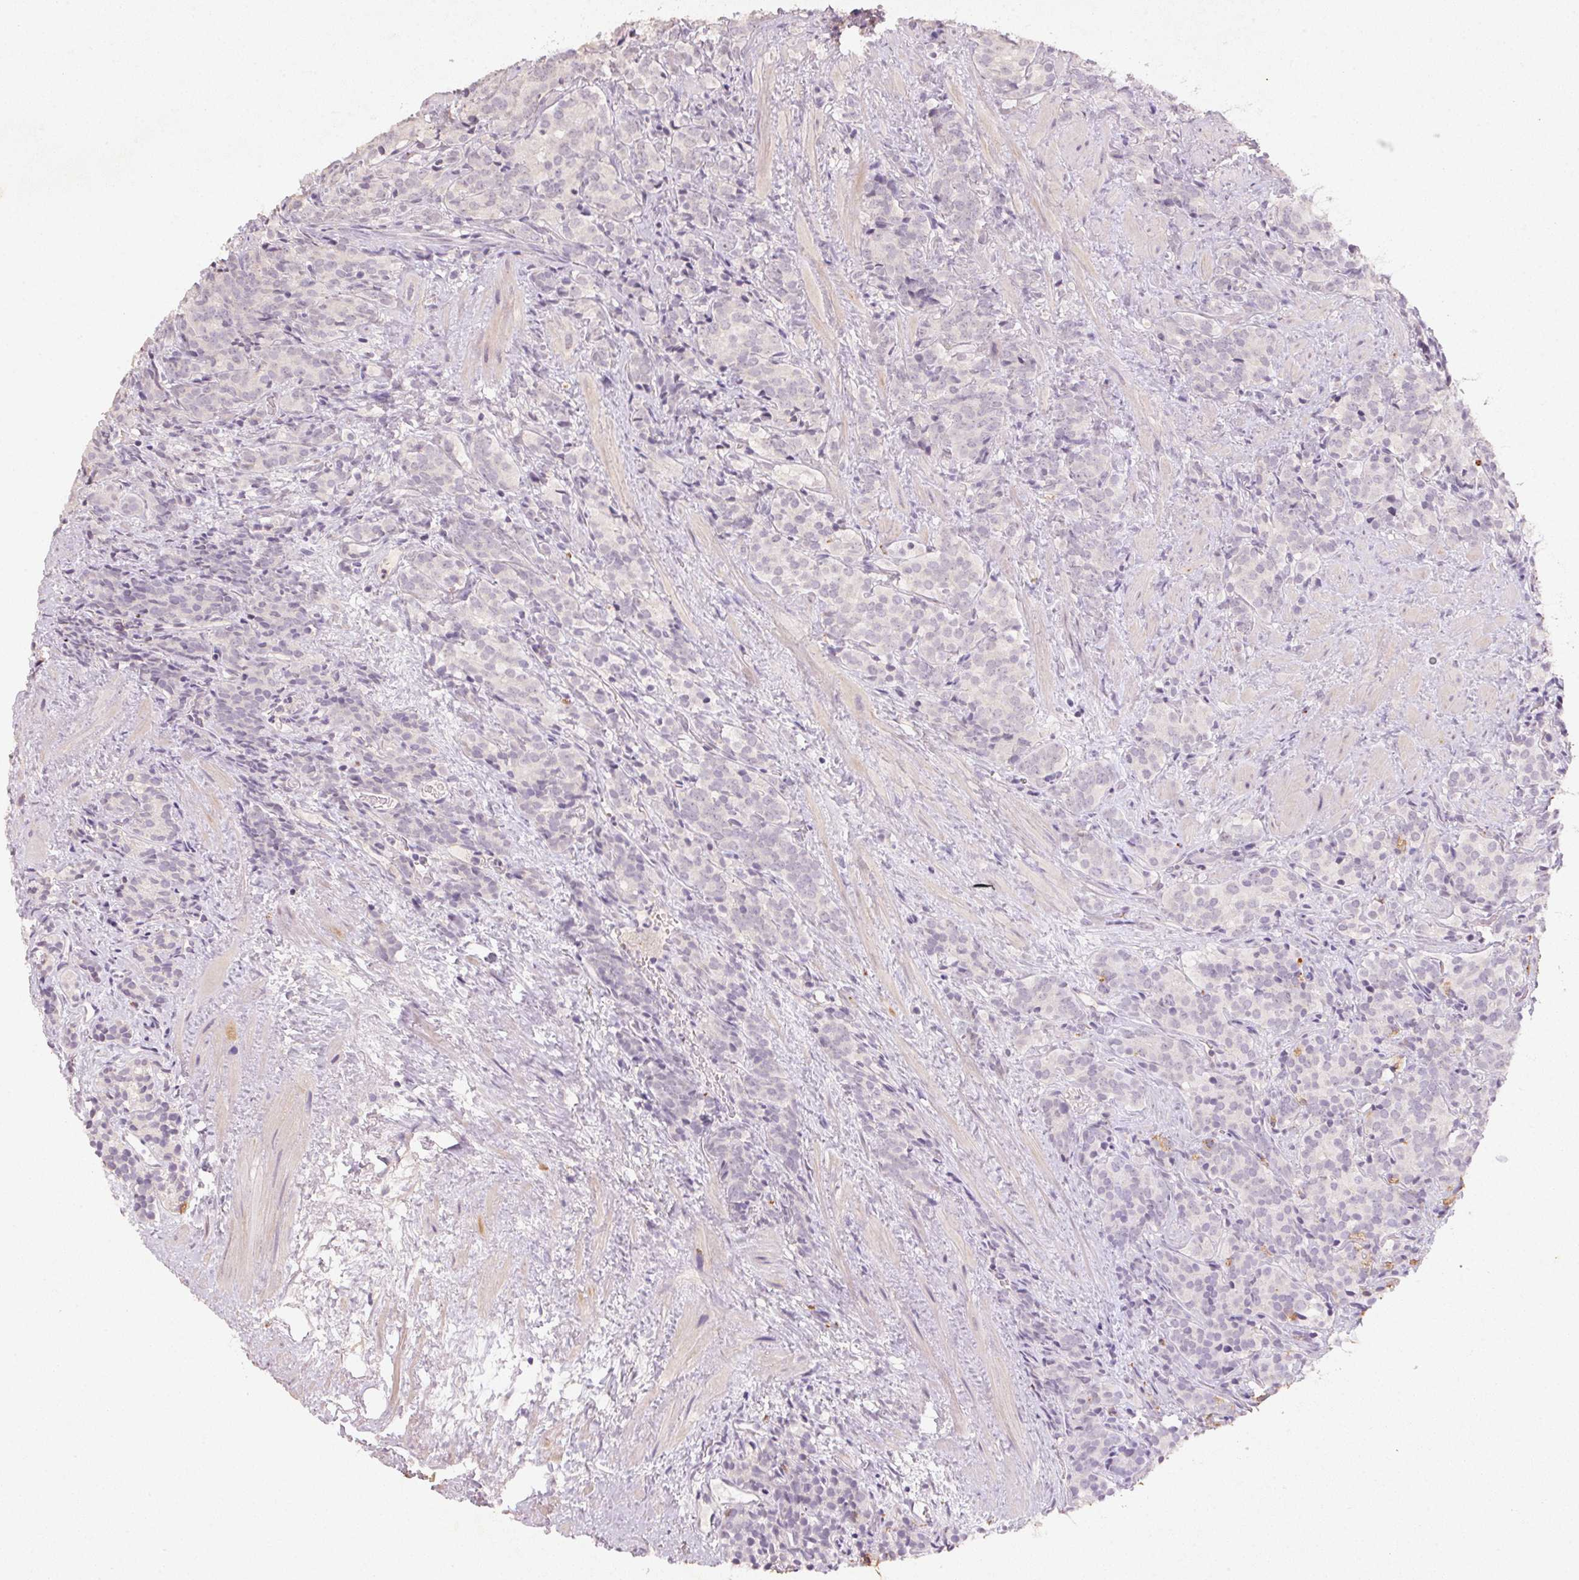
{"staining": {"intensity": "negative", "quantity": "none", "location": "none"}, "tissue": "prostate cancer", "cell_type": "Tumor cells", "image_type": "cancer", "snomed": [{"axis": "morphology", "description": "Adenocarcinoma, High grade"}, {"axis": "topography", "description": "Prostate"}], "caption": "An IHC micrograph of prostate cancer (adenocarcinoma (high-grade)) is shown. There is no staining in tumor cells of prostate cancer (adenocarcinoma (high-grade)).", "gene": "CXCL5", "patient": {"sex": "male", "age": 84}}